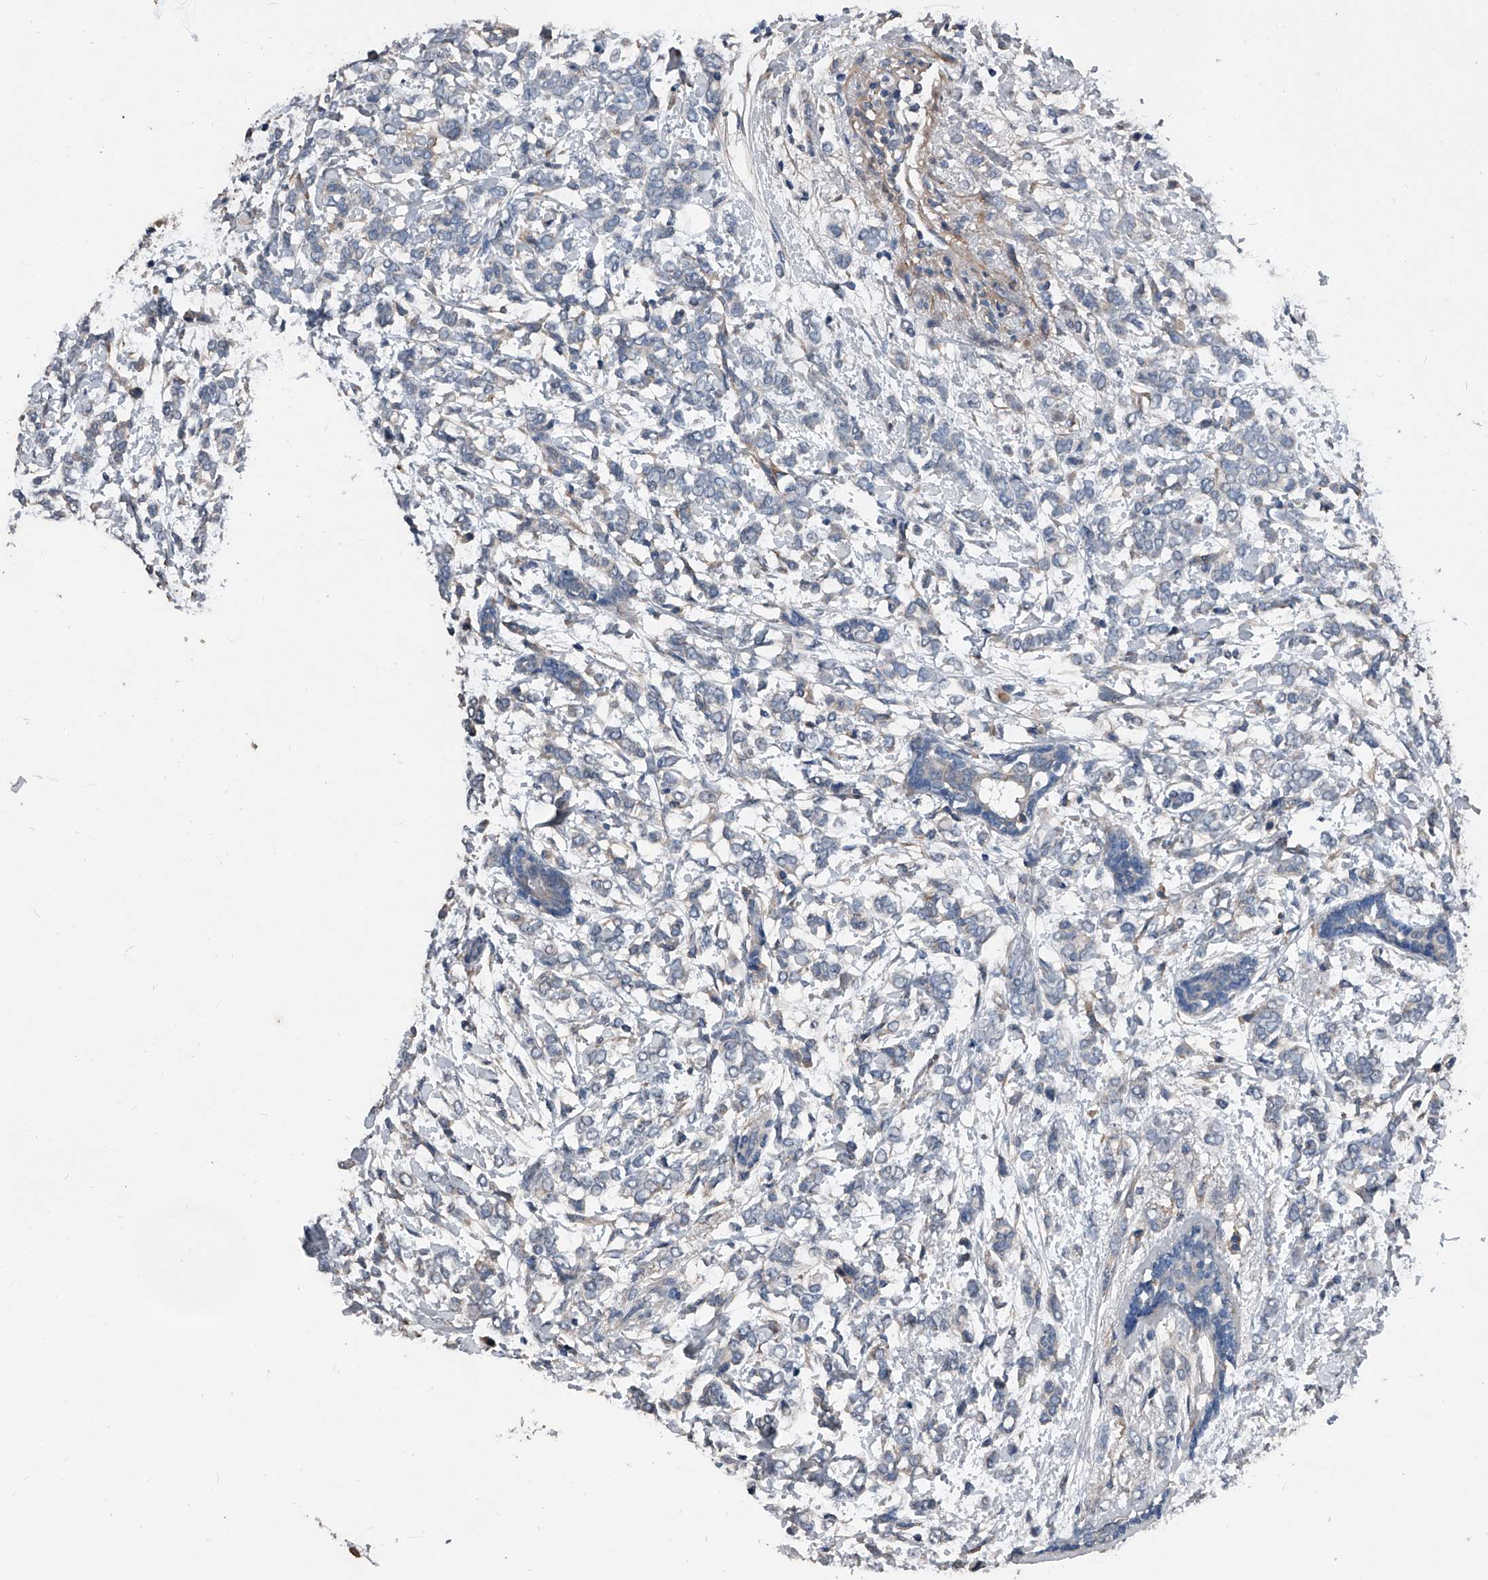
{"staining": {"intensity": "negative", "quantity": "none", "location": "none"}, "tissue": "breast cancer", "cell_type": "Tumor cells", "image_type": "cancer", "snomed": [{"axis": "morphology", "description": "Normal tissue, NOS"}, {"axis": "morphology", "description": "Lobular carcinoma"}, {"axis": "topography", "description": "Breast"}], "caption": "Breast cancer (lobular carcinoma) was stained to show a protein in brown. There is no significant expression in tumor cells. (DAB (3,3'-diaminobenzidine) immunohistochemistry (IHC), high magnification).", "gene": "PHACTR1", "patient": {"sex": "female", "age": 47}}